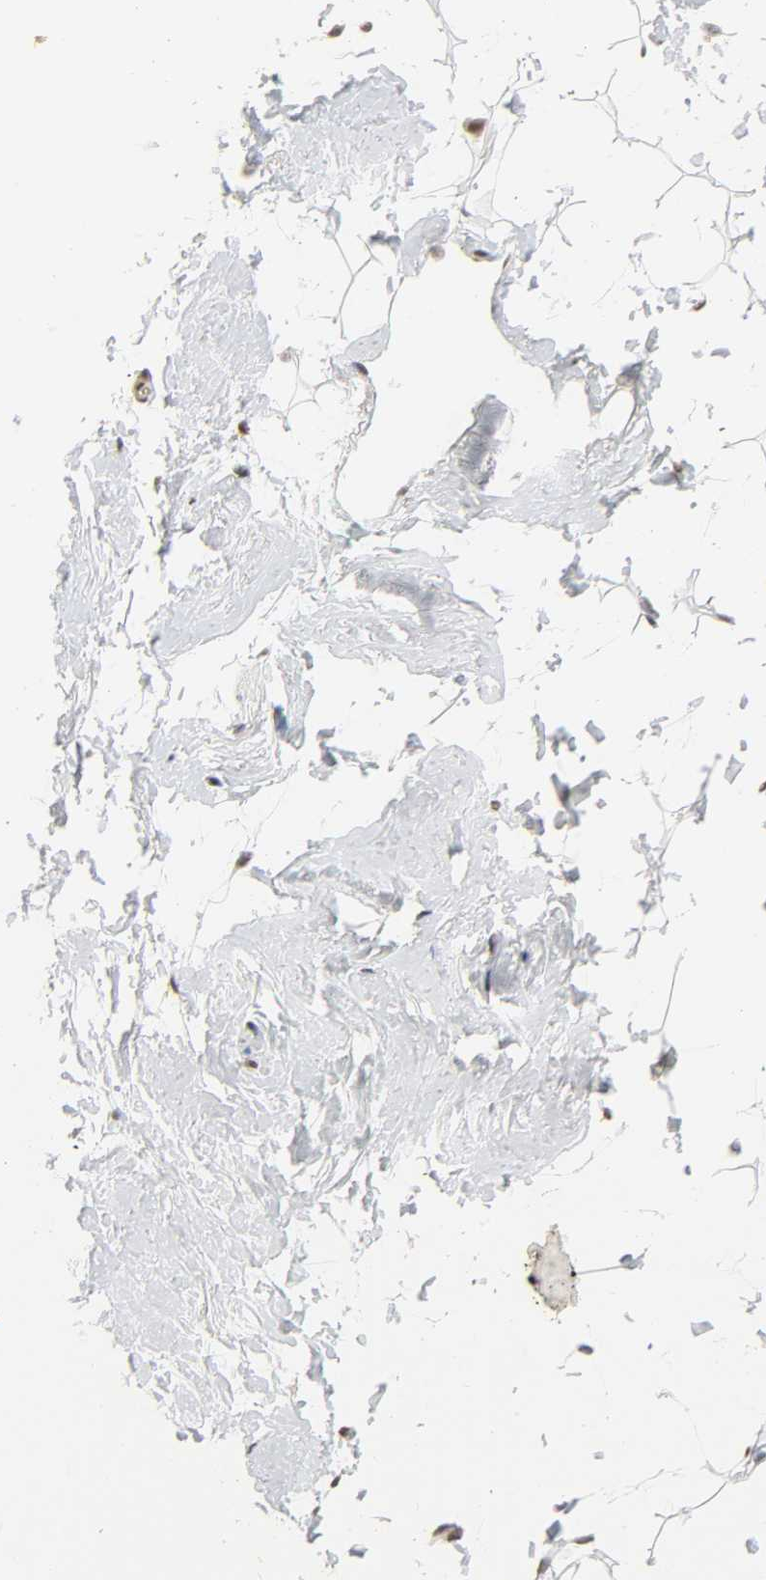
{"staining": {"intensity": "negative", "quantity": "none", "location": "none"}, "tissue": "breast", "cell_type": "Adipocytes", "image_type": "normal", "snomed": [{"axis": "morphology", "description": "Normal tissue, NOS"}, {"axis": "topography", "description": "Breast"}], "caption": "Image shows no protein expression in adipocytes of unremarkable breast.", "gene": "NCOA6", "patient": {"sex": "female", "age": 52}}